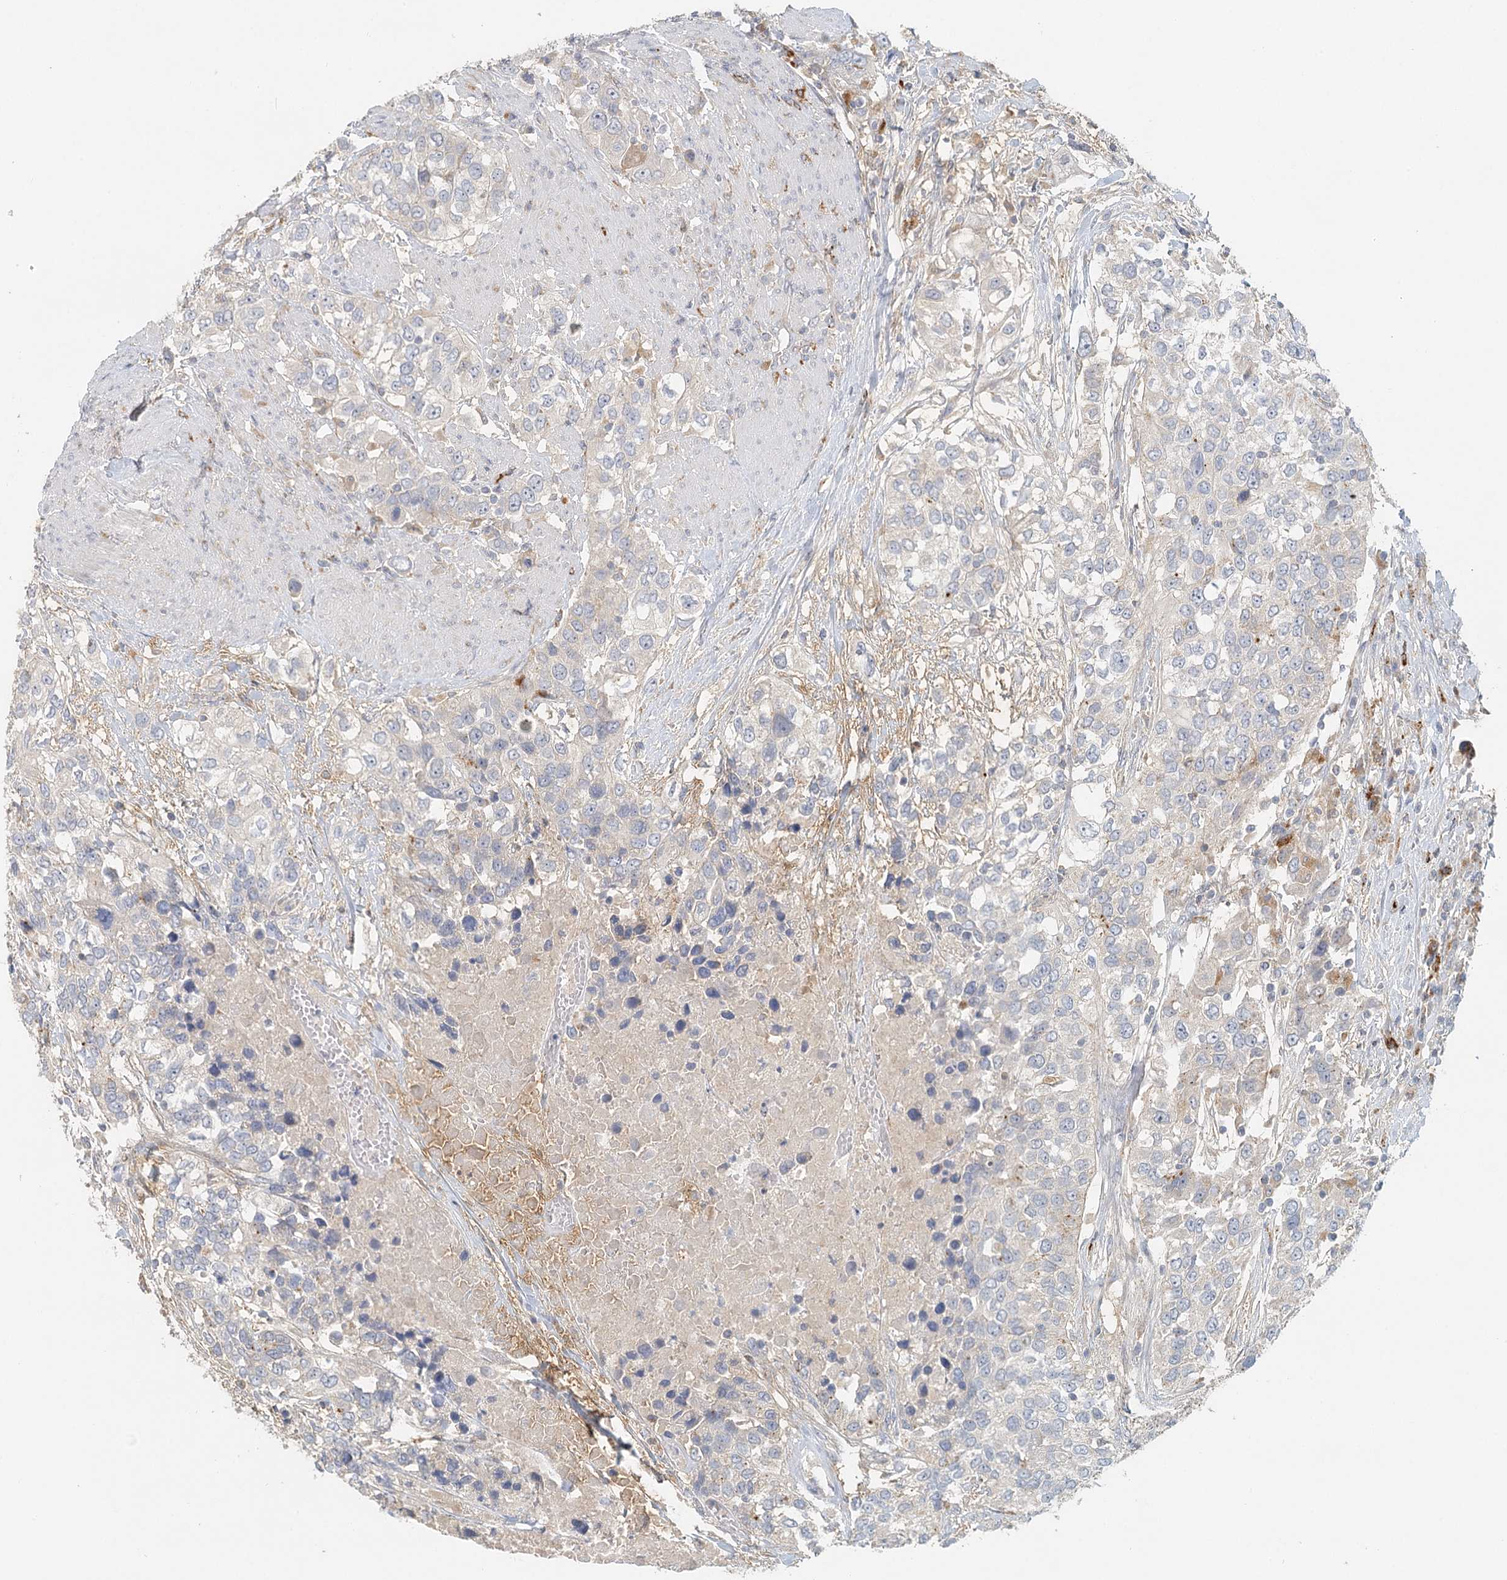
{"staining": {"intensity": "negative", "quantity": "none", "location": "none"}, "tissue": "urothelial cancer", "cell_type": "Tumor cells", "image_type": "cancer", "snomed": [{"axis": "morphology", "description": "Urothelial carcinoma, High grade"}, {"axis": "topography", "description": "Urinary bladder"}], "caption": "Photomicrograph shows no protein staining in tumor cells of high-grade urothelial carcinoma tissue.", "gene": "VSIG1", "patient": {"sex": "female", "age": 80}}